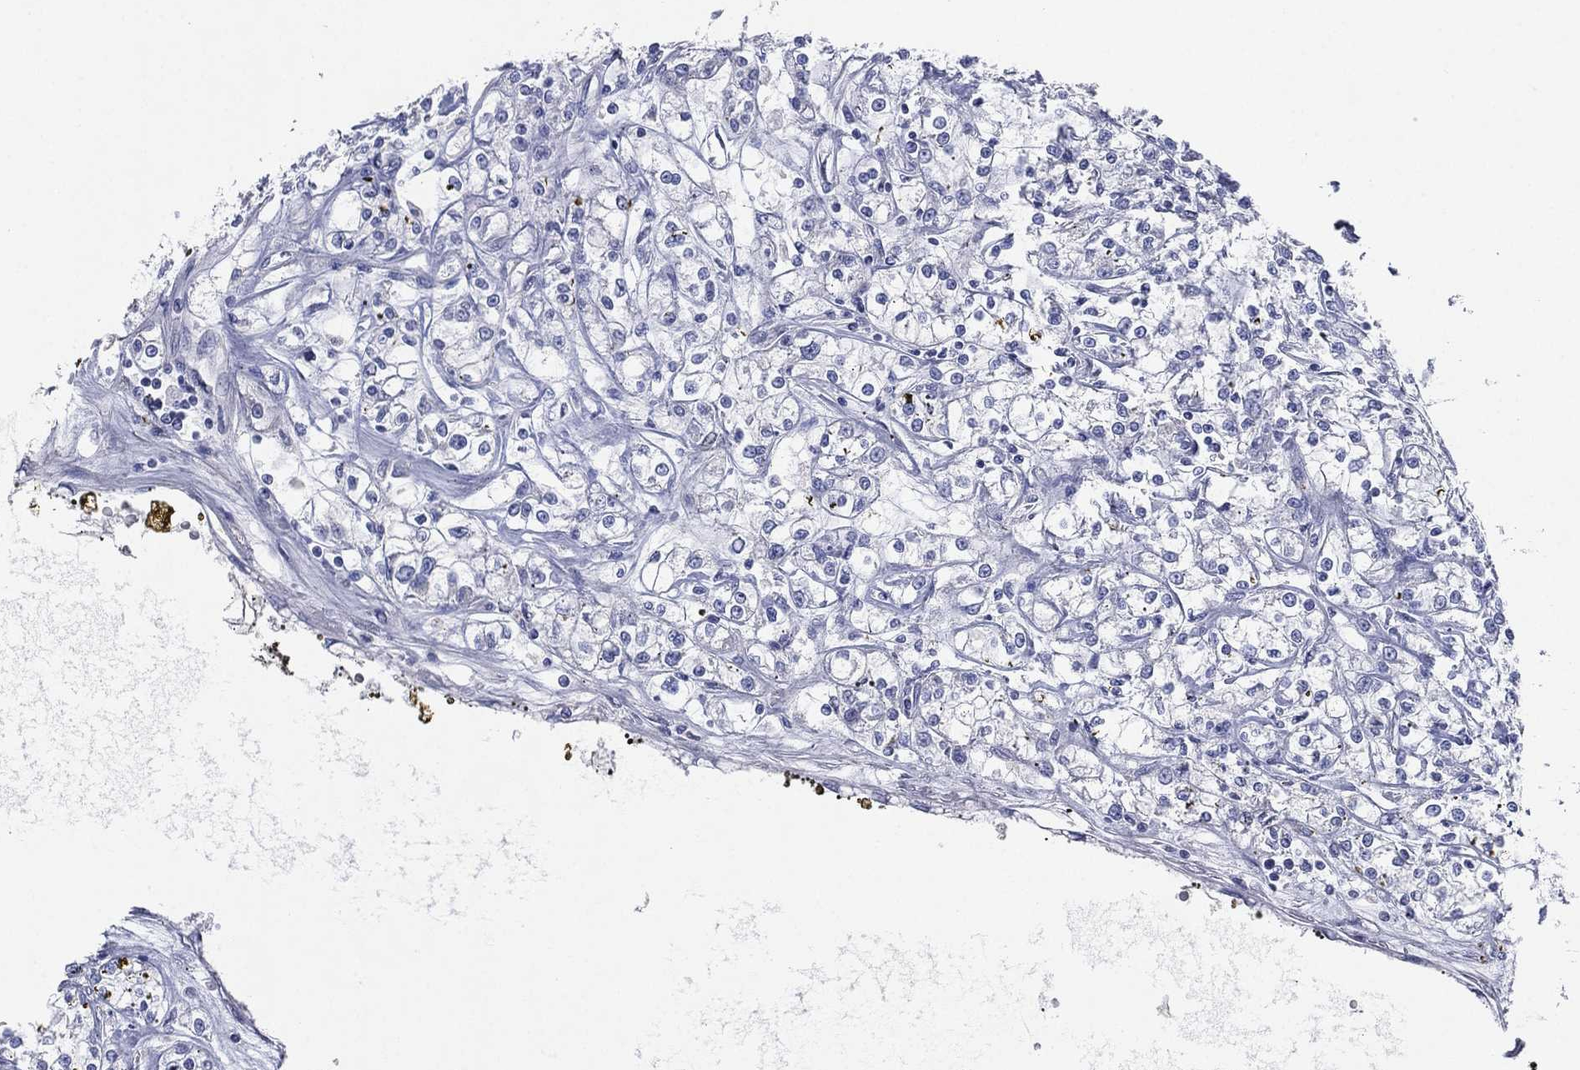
{"staining": {"intensity": "negative", "quantity": "none", "location": "none"}, "tissue": "renal cancer", "cell_type": "Tumor cells", "image_type": "cancer", "snomed": [{"axis": "morphology", "description": "Adenocarcinoma, NOS"}, {"axis": "topography", "description": "Kidney"}], "caption": "This is an IHC histopathology image of human renal cancer. There is no positivity in tumor cells.", "gene": "ATP8A2", "patient": {"sex": "female", "age": 59}}